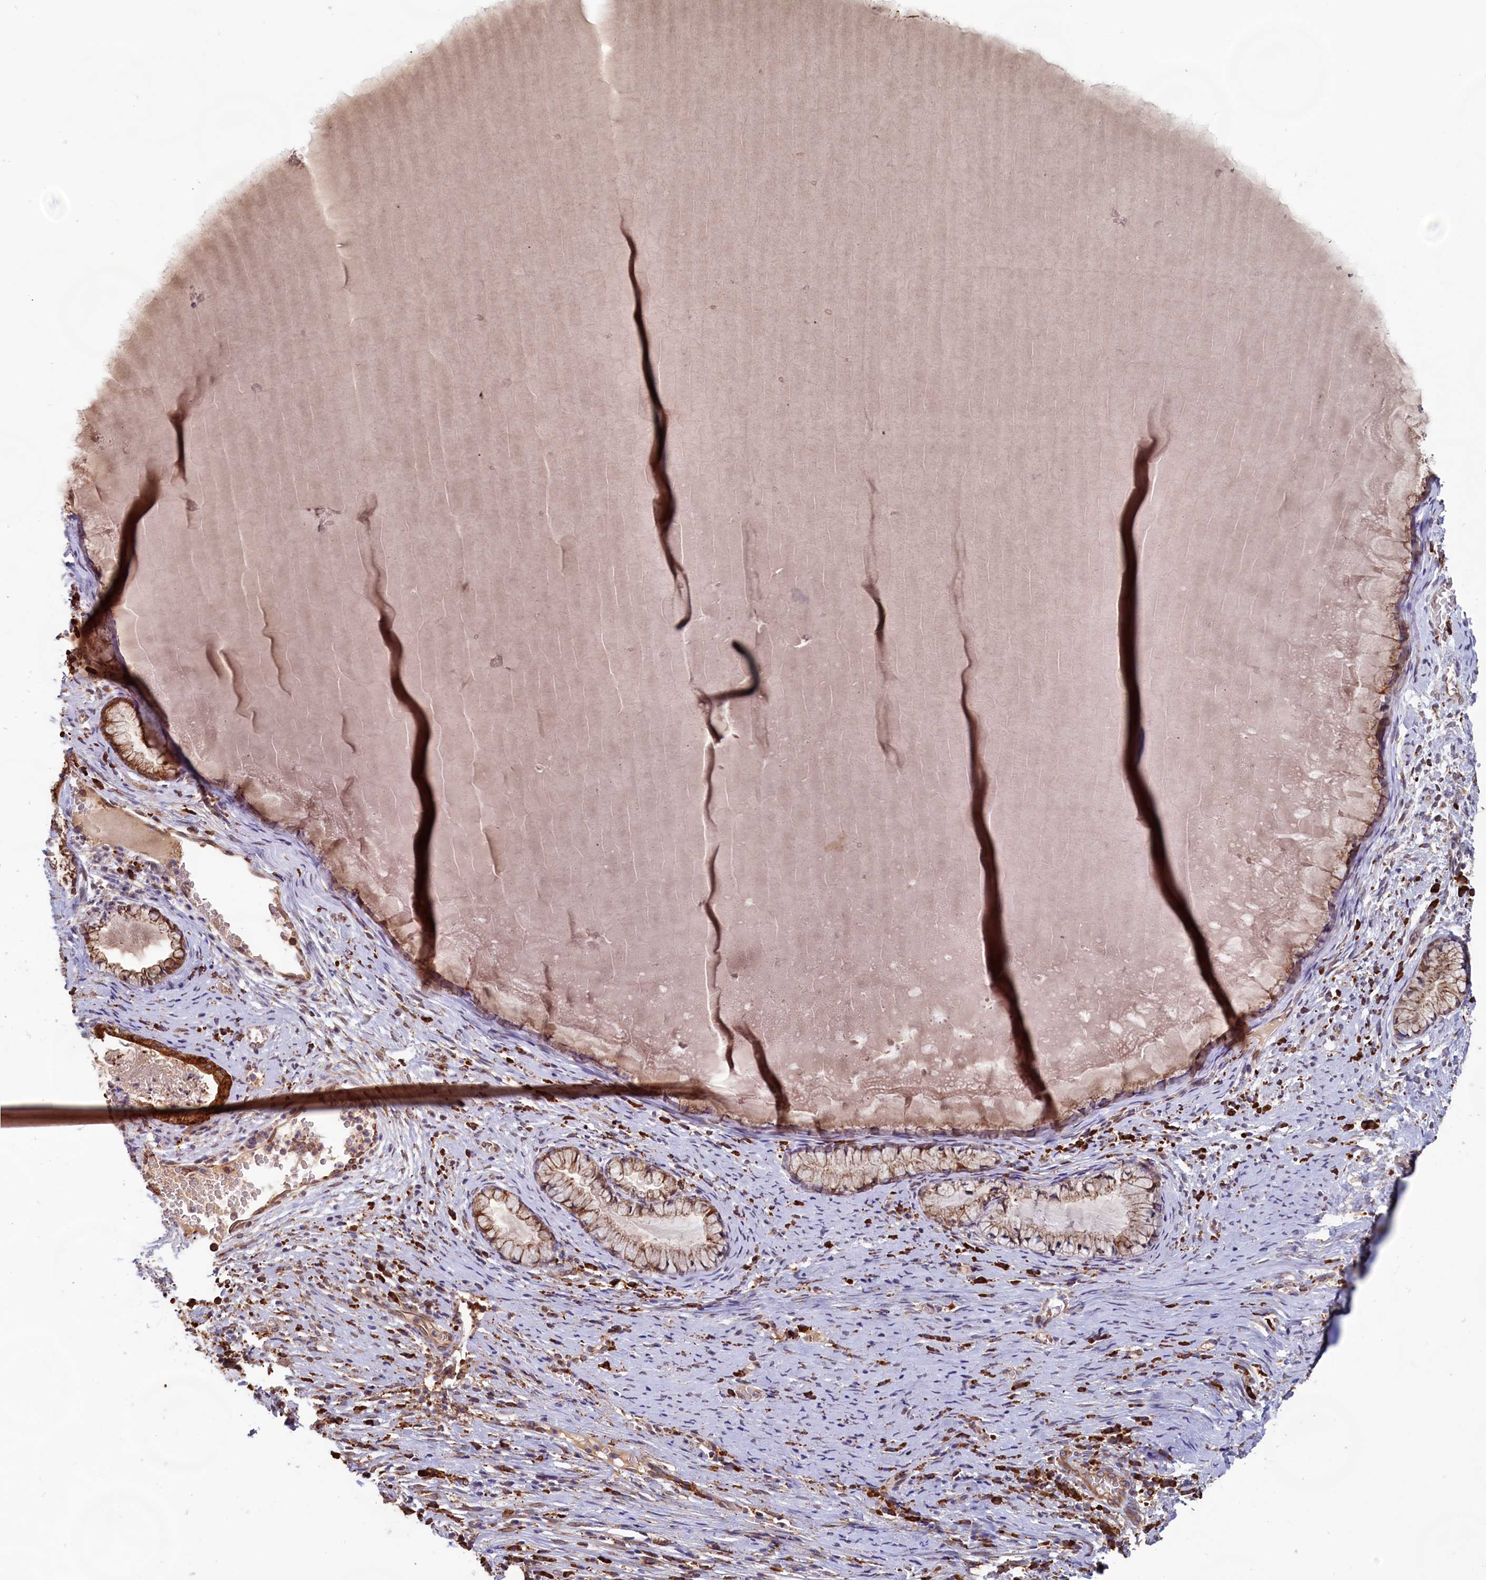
{"staining": {"intensity": "moderate", "quantity": ">75%", "location": "cytoplasmic/membranous"}, "tissue": "cervix", "cell_type": "Glandular cells", "image_type": "normal", "snomed": [{"axis": "morphology", "description": "Normal tissue, NOS"}, {"axis": "topography", "description": "Cervix"}], "caption": "Immunohistochemical staining of benign cervix displays medium levels of moderate cytoplasmic/membranous positivity in about >75% of glandular cells. (brown staining indicates protein expression, while blue staining denotes nuclei).", "gene": "TBC1D19", "patient": {"sex": "female", "age": 42}}